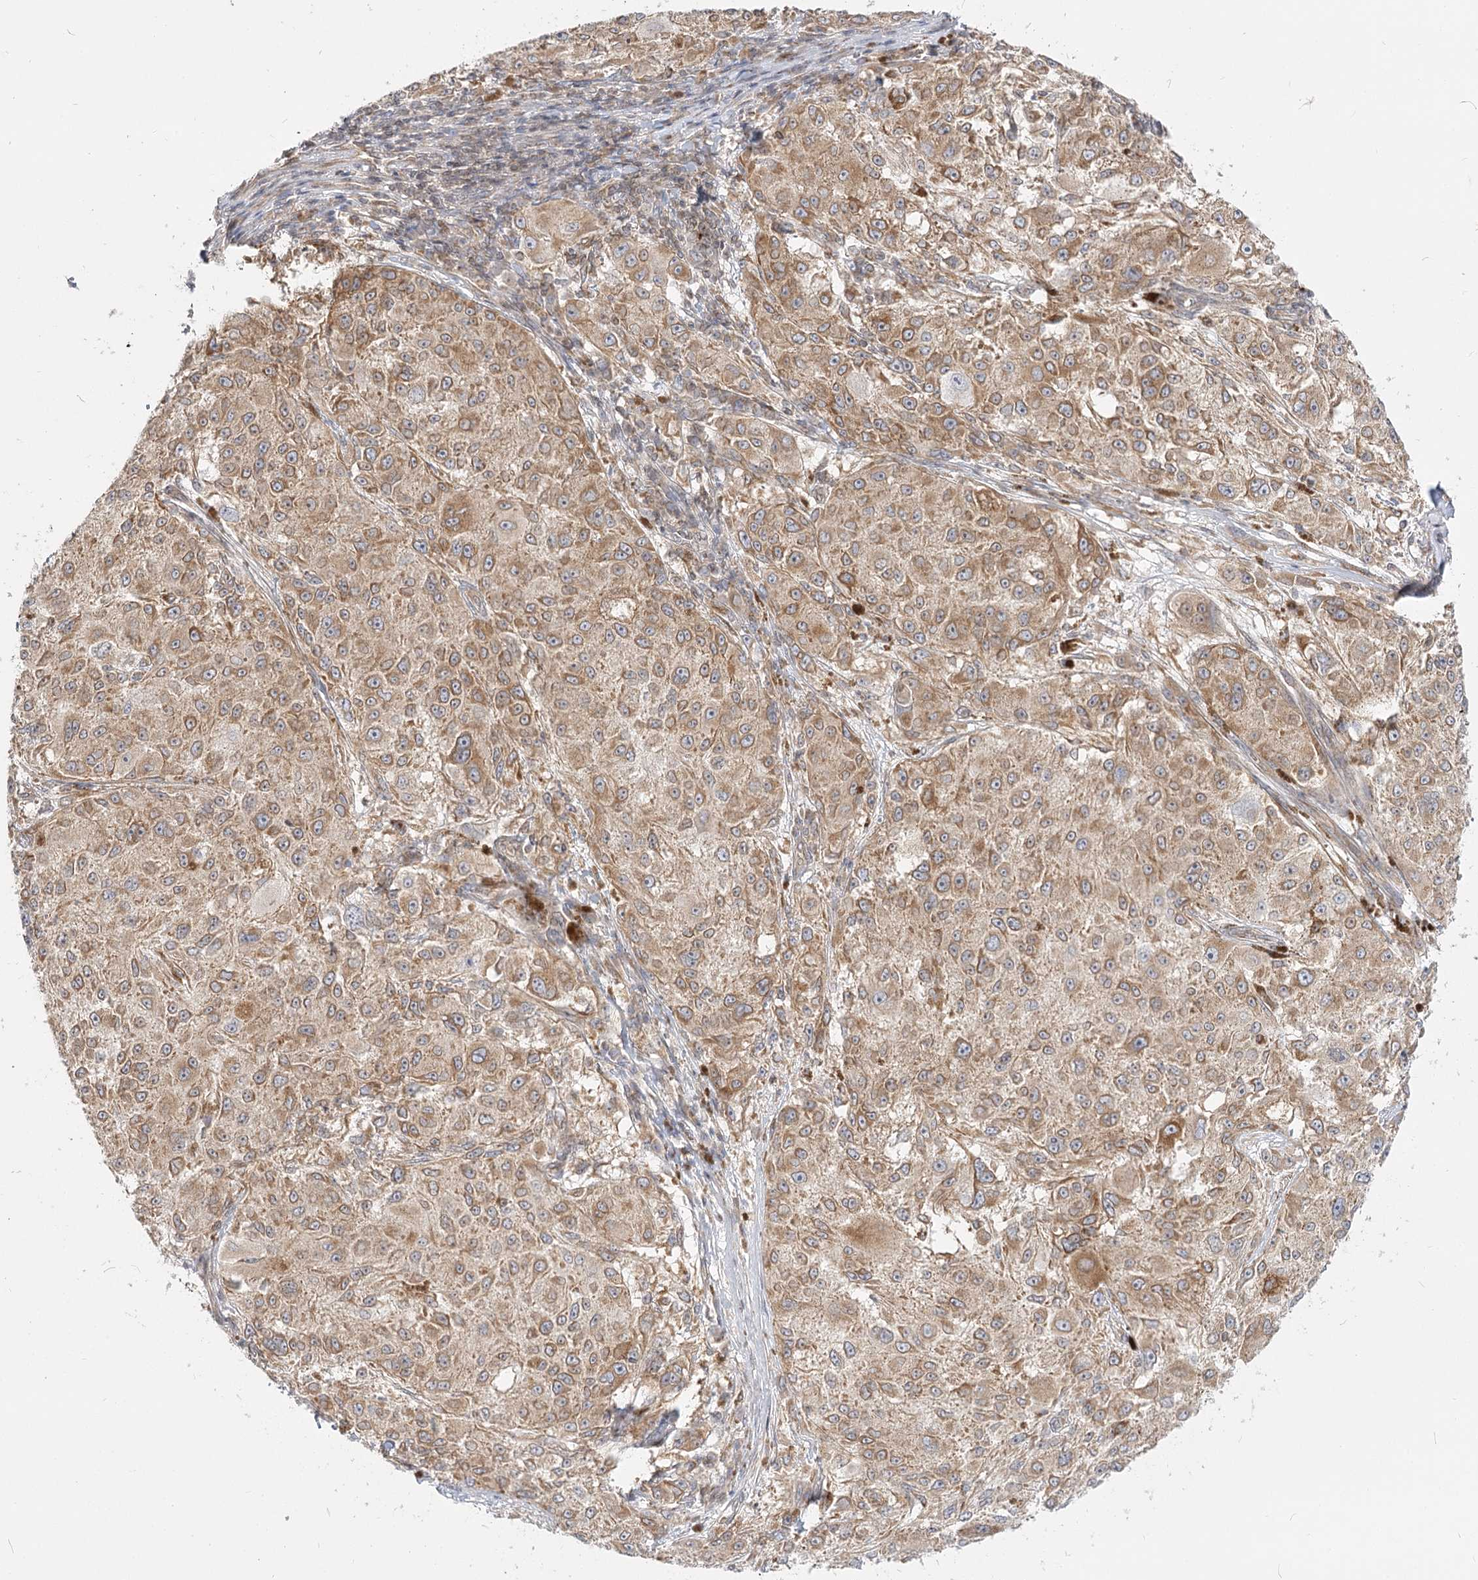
{"staining": {"intensity": "moderate", "quantity": ">75%", "location": "cytoplasmic/membranous"}, "tissue": "melanoma", "cell_type": "Tumor cells", "image_type": "cancer", "snomed": [{"axis": "morphology", "description": "Necrosis, NOS"}, {"axis": "morphology", "description": "Malignant melanoma, NOS"}, {"axis": "topography", "description": "Skin"}], "caption": "This is a photomicrograph of immunohistochemistry staining of melanoma, which shows moderate positivity in the cytoplasmic/membranous of tumor cells.", "gene": "MTMR3", "patient": {"sex": "female", "age": 87}}